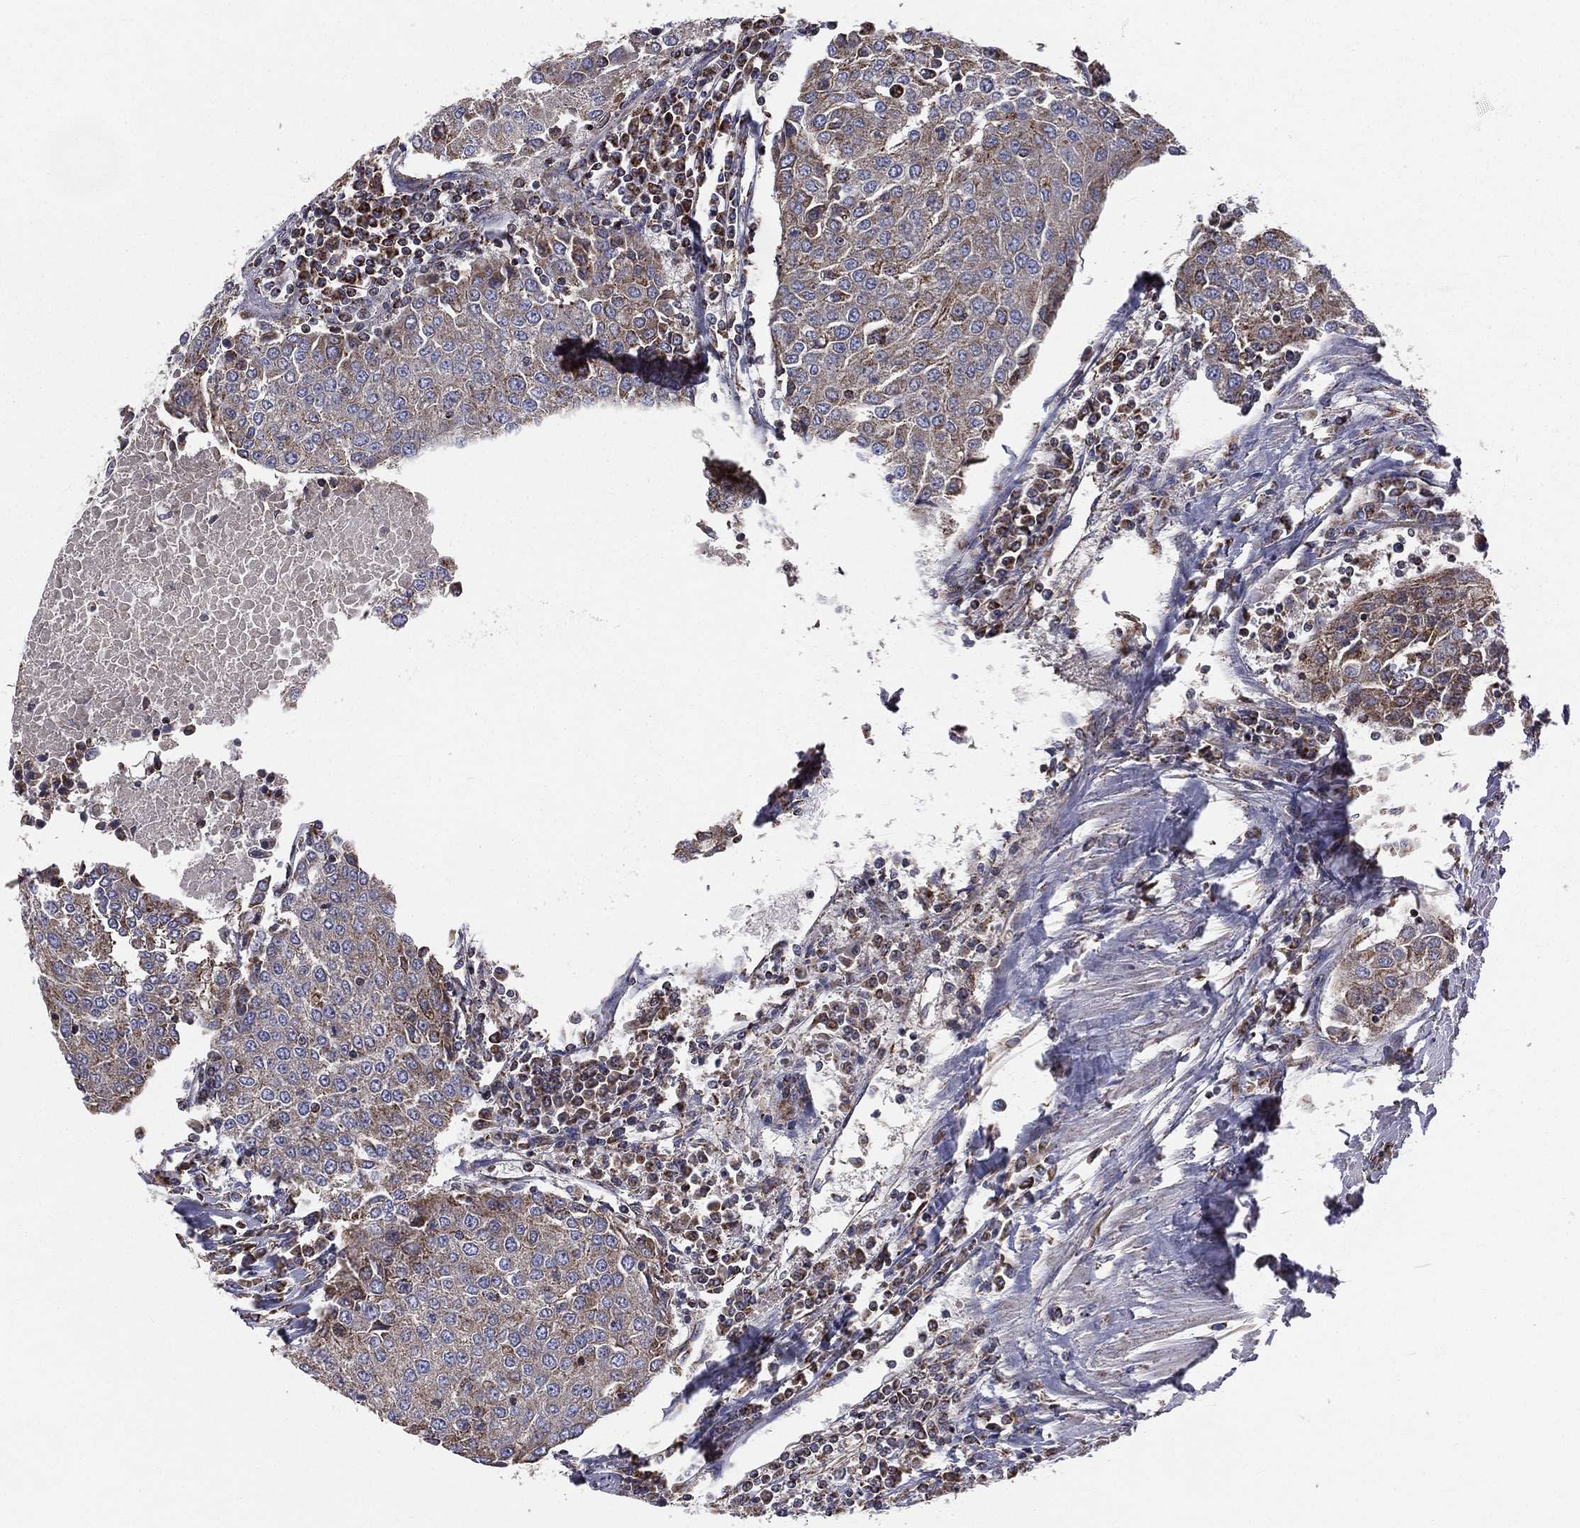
{"staining": {"intensity": "weak", "quantity": "<25%", "location": "cytoplasmic/membranous"}, "tissue": "urothelial cancer", "cell_type": "Tumor cells", "image_type": "cancer", "snomed": [{"axis": "morphology", "description": "Urothelial carcinoma, High grade"}, {"axis": "topography", "description": "Urinary bladder"}], "caption": "A photomicrograph of human urothelial cancer is negative for staining in tumor cells.", "gene": "GPD1", "patient": {"sex": "female", "age": 85}}